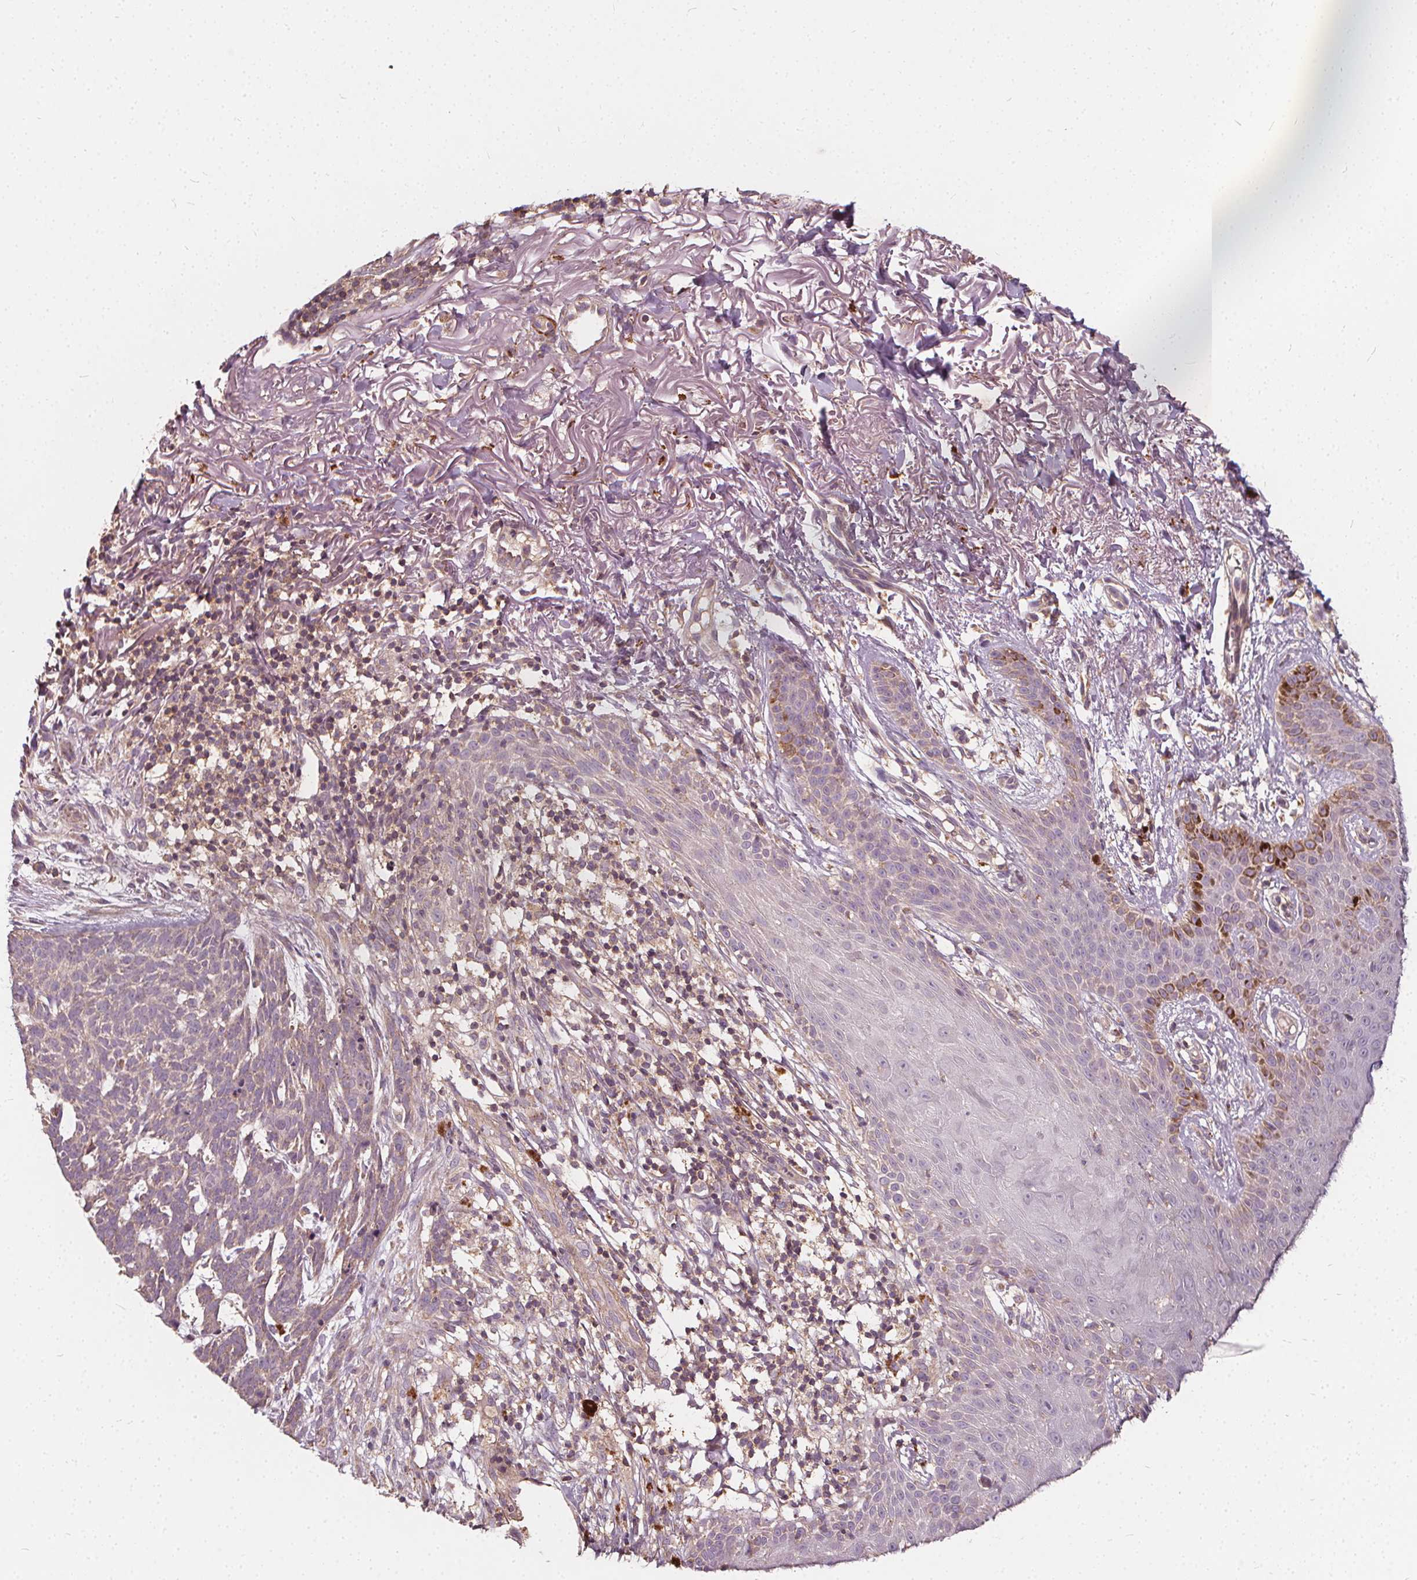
{"staining": {"intensity": "weak", "quantity": "<25%", "location": "cytoplasmic/membranous"}, "tissue": "skin cancer", "cell_type": "Tumor cells", "image_type": "cancer", "snomed": [{"axis": "morphology", "description": "Basal cell carcinoma"}, {"axis": "topography", "description": "Skin"}], "caption": "DAB (3,3'-diaminobenzidine) immunohistochemical staining of skin cancer demonstrates no significant positivity in tumor cells.", "gene": "ORAI2", "patient": {"sex": "female", "age": 78}}